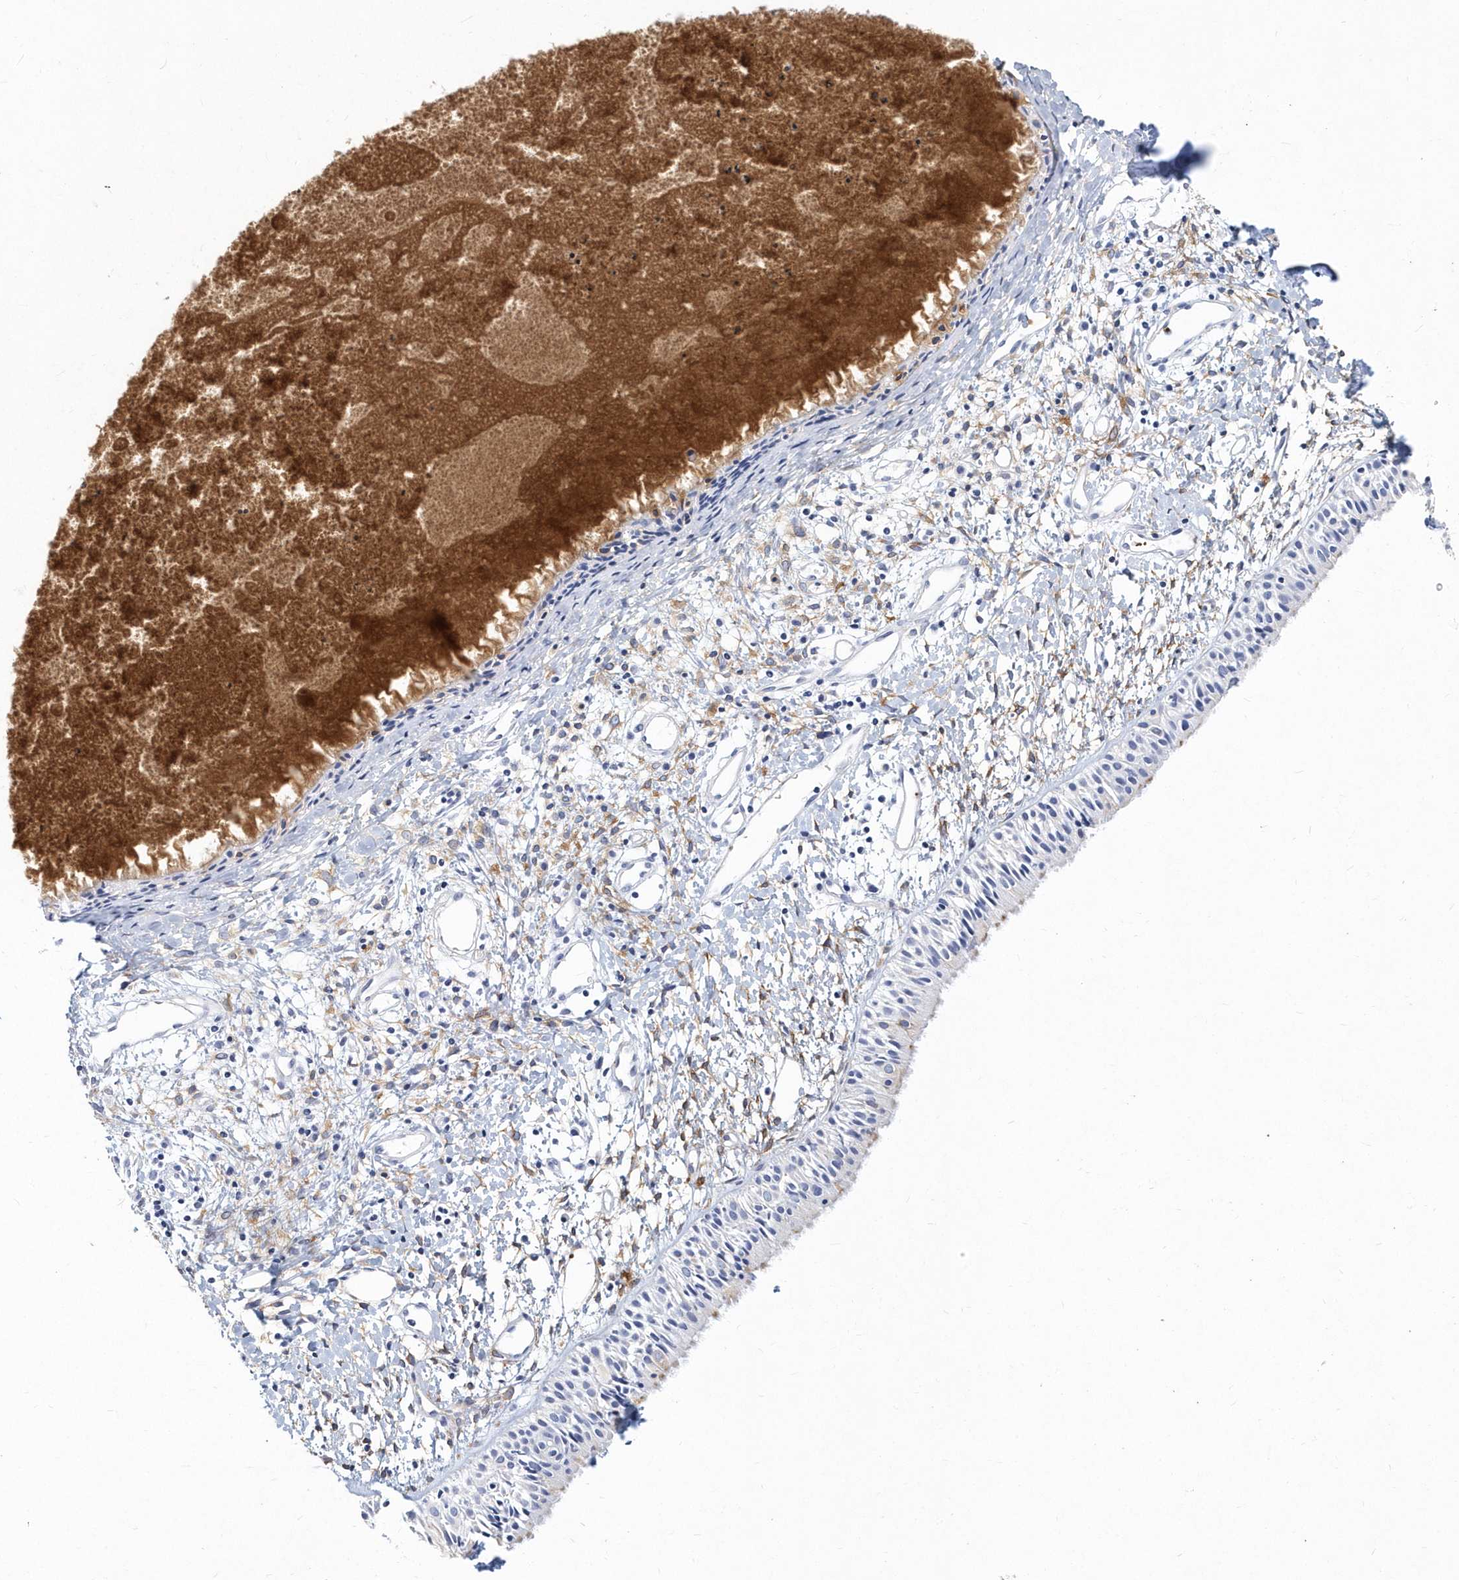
{"staining": {"intensity": "negative", "quantity": "none", "location": "none"}, "tissue": "nasopharynx", "cell_type": "Respiratory epithelial cells", "image_type": "normal", "snomed": [{"axis": "morphology", "description": "Normal tissue, NOS"}, {"axis": "topography", "description": "Nasopharynx"}], "caption": "There is no significant positivity in respiratory epithelial cells of nasopharynx. (Stains: DAB immunohistochemistry with hematoxylin counter stain, Microscopy: brightfield microscopy at high magnification).", "gene": "ITGA2B", "patient": {"sex": "male", "age": 22}}